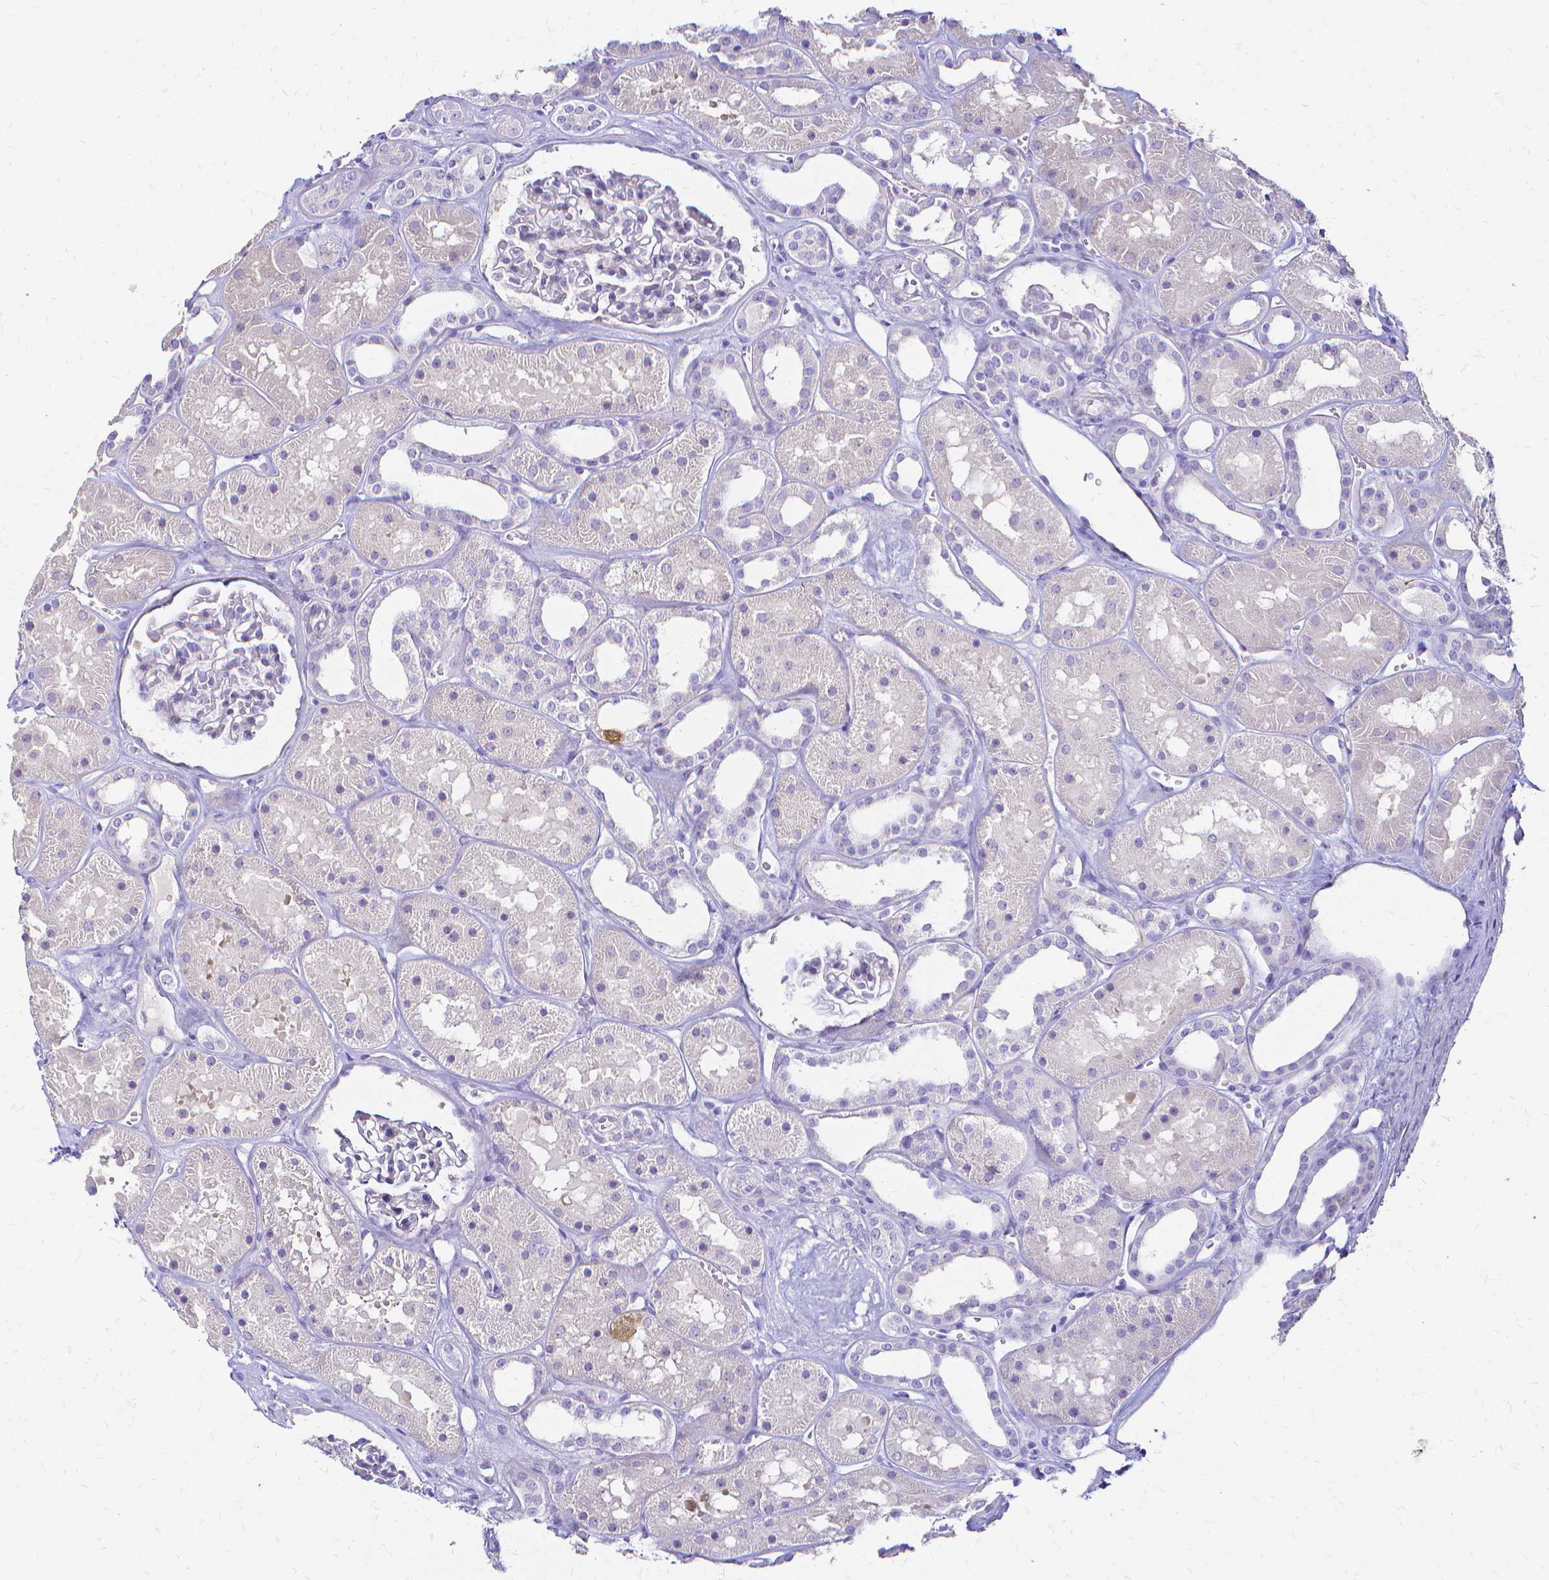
{"staining": {"intensity": "negative", "quantity": "none", "location": "none"}, "tissue": "kidney", "cell_type": "Cells in glomeruli", "image_type": "normal", "snomed": [{"axis": "morphology", "description": "Normal tissue, NOS"}, {"axis": "topography", "description": "Kidney"}], "caption": "DAB (3,3'-diaminobenzidine) immunohistochemical staining of unremarkable human kidney reveals no significant expression in cells in glomeruli. (Brightfield microscopy of DAB immunohistochemistry (IHC) at high magnification).", "gene": "CCNB1", "patient": {"sex": "female", "age": 41}}